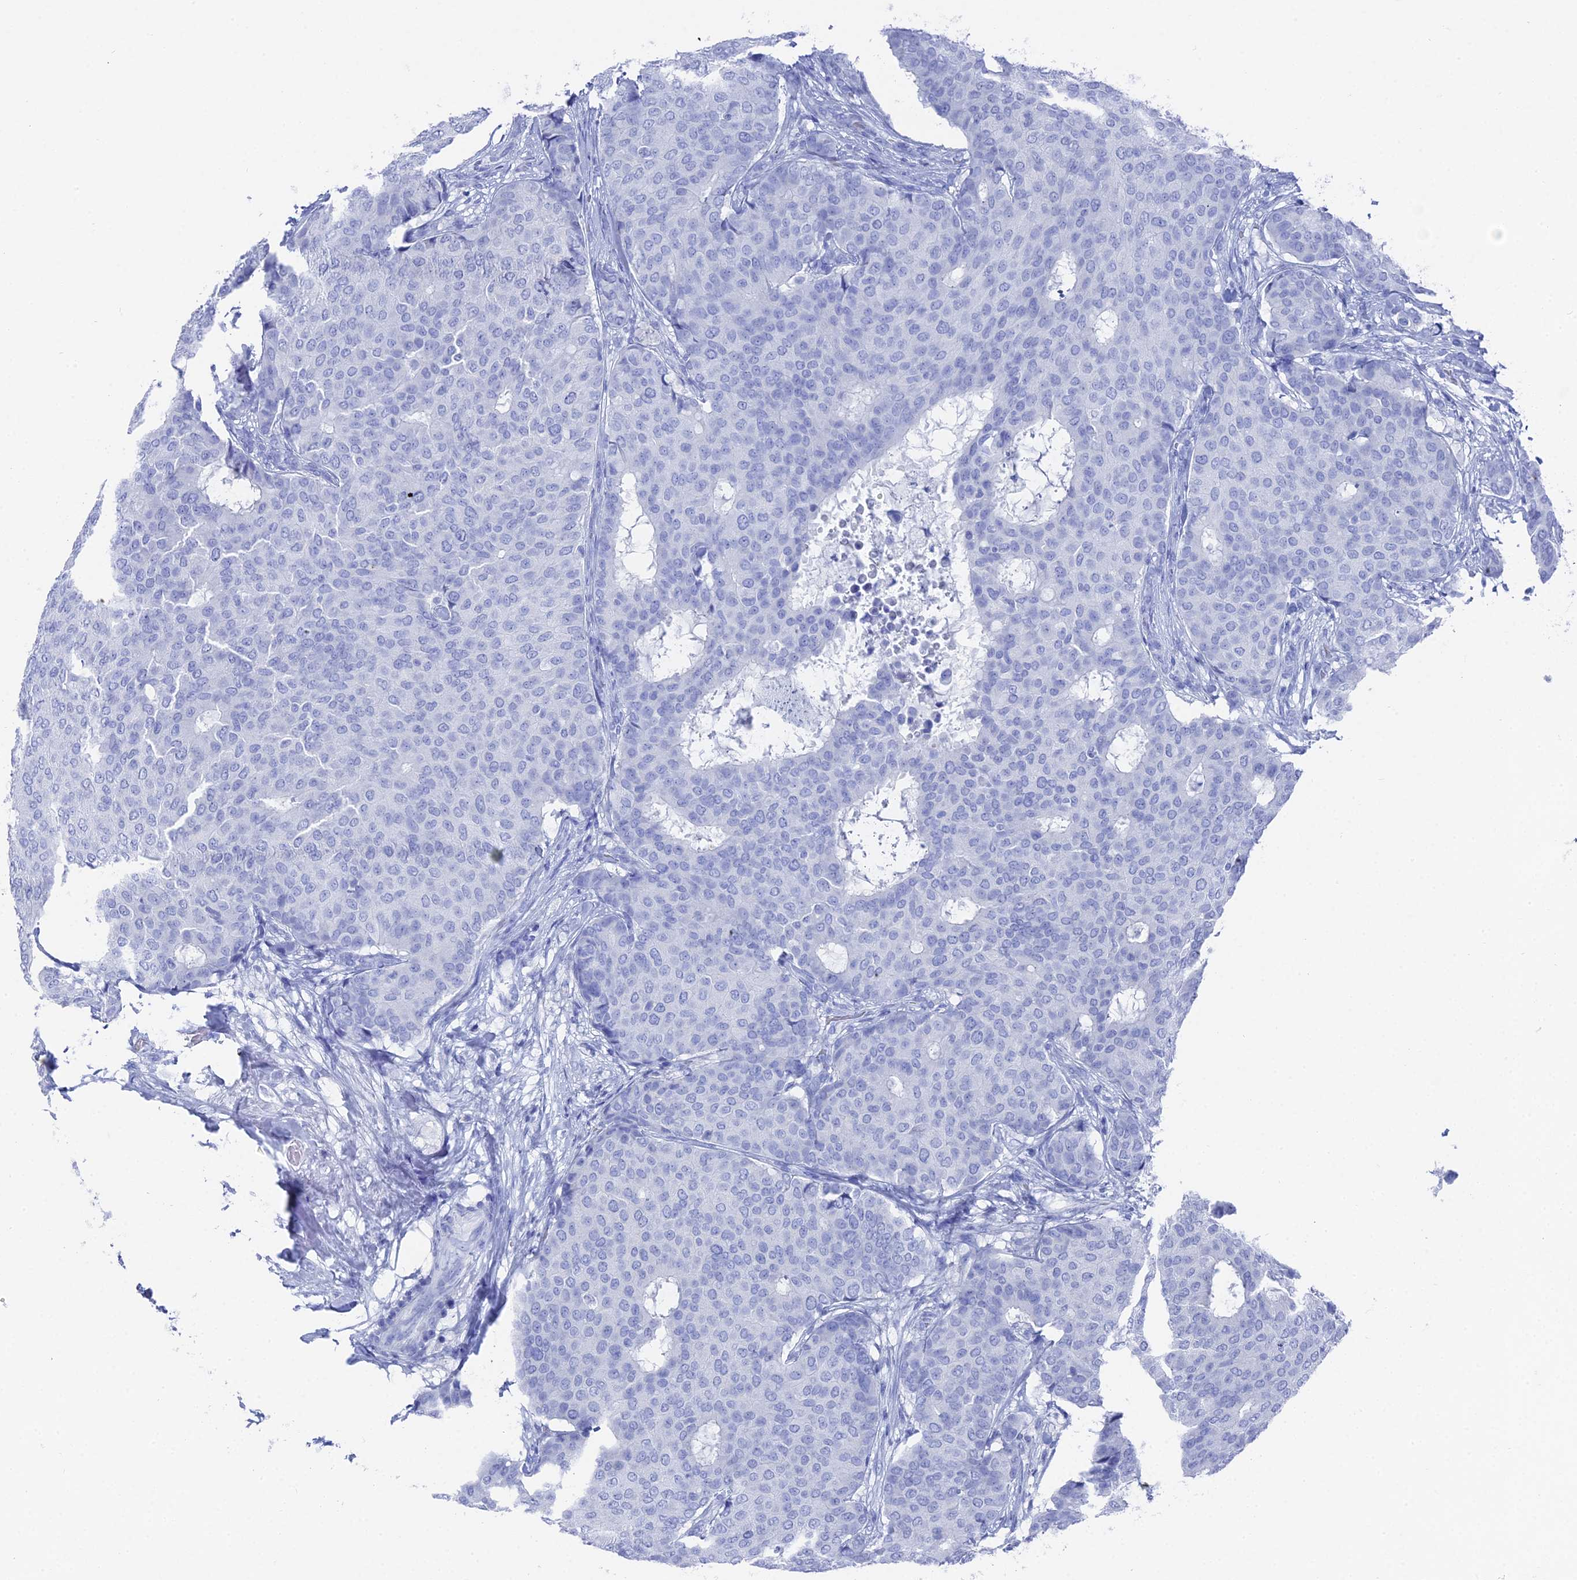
{"staining": {"intensity": "negative", "quantity": "none", "location": "none"}, "tissue": "breast cancer", "cell_type": "Tumor cells", "image_type": "cancer", "snomed": [{"axis": "morphology", "description": "Duct carcinoma"}, {"axis": "topography", "description": "Breast"}], "caption": "Breast cancer (intraductal carcinoma) stained for a protein using immunohistochemistry reveals no positivity tumor cells.", "gene": "ENPP3", "patient": {"sex": "female", "age": 75}}